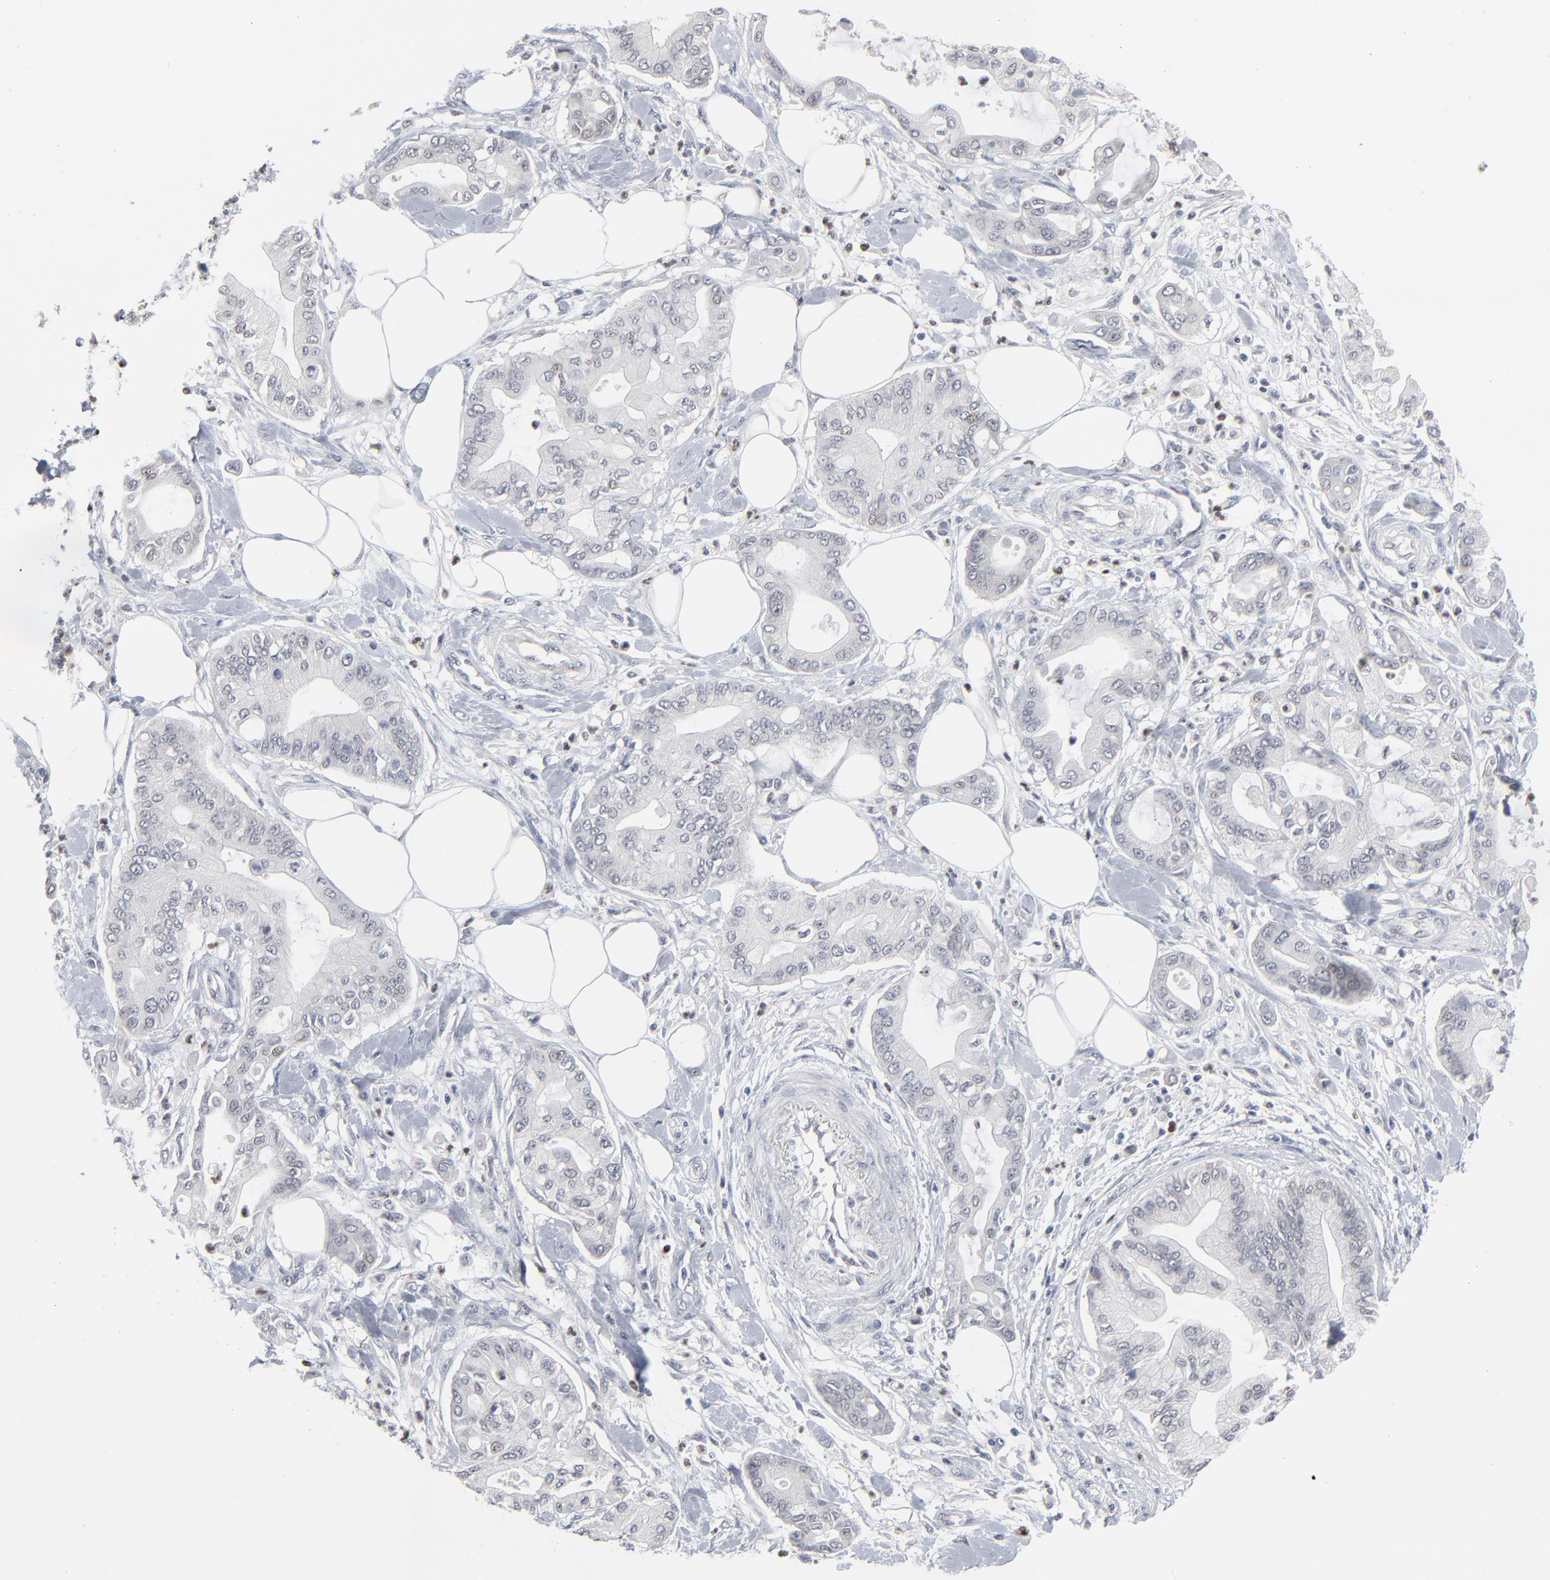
{"staining": {"intensity": "negative", "quantity": "none", "location": "none"}, "tissue": "pancreatic cancer", "cell_type": "Tumor cells", "image_type": "cancer", "snomed": [{"axis": "morphology", "description": "Adenocarcinoma, NOS"}, {"axis": "morphology", "description": "Adenocarcinoma, metastatic, NOS"}, {"axis": "topography", "description": "Lymph node"}, {"axis": "topography", "description": "Pancreas"}, {"axis": "topography", "description": "Duodenum"}], "caption": "This is a photomicrograph of IHC staining of pancreatic cancer, which shows no staining in tumor cells. (DAB immunohistochemistry visualized using brightfield microscopy, high magnification).", "gene": "FOXN2", "patient": {"sex": "female", "age": 64}}